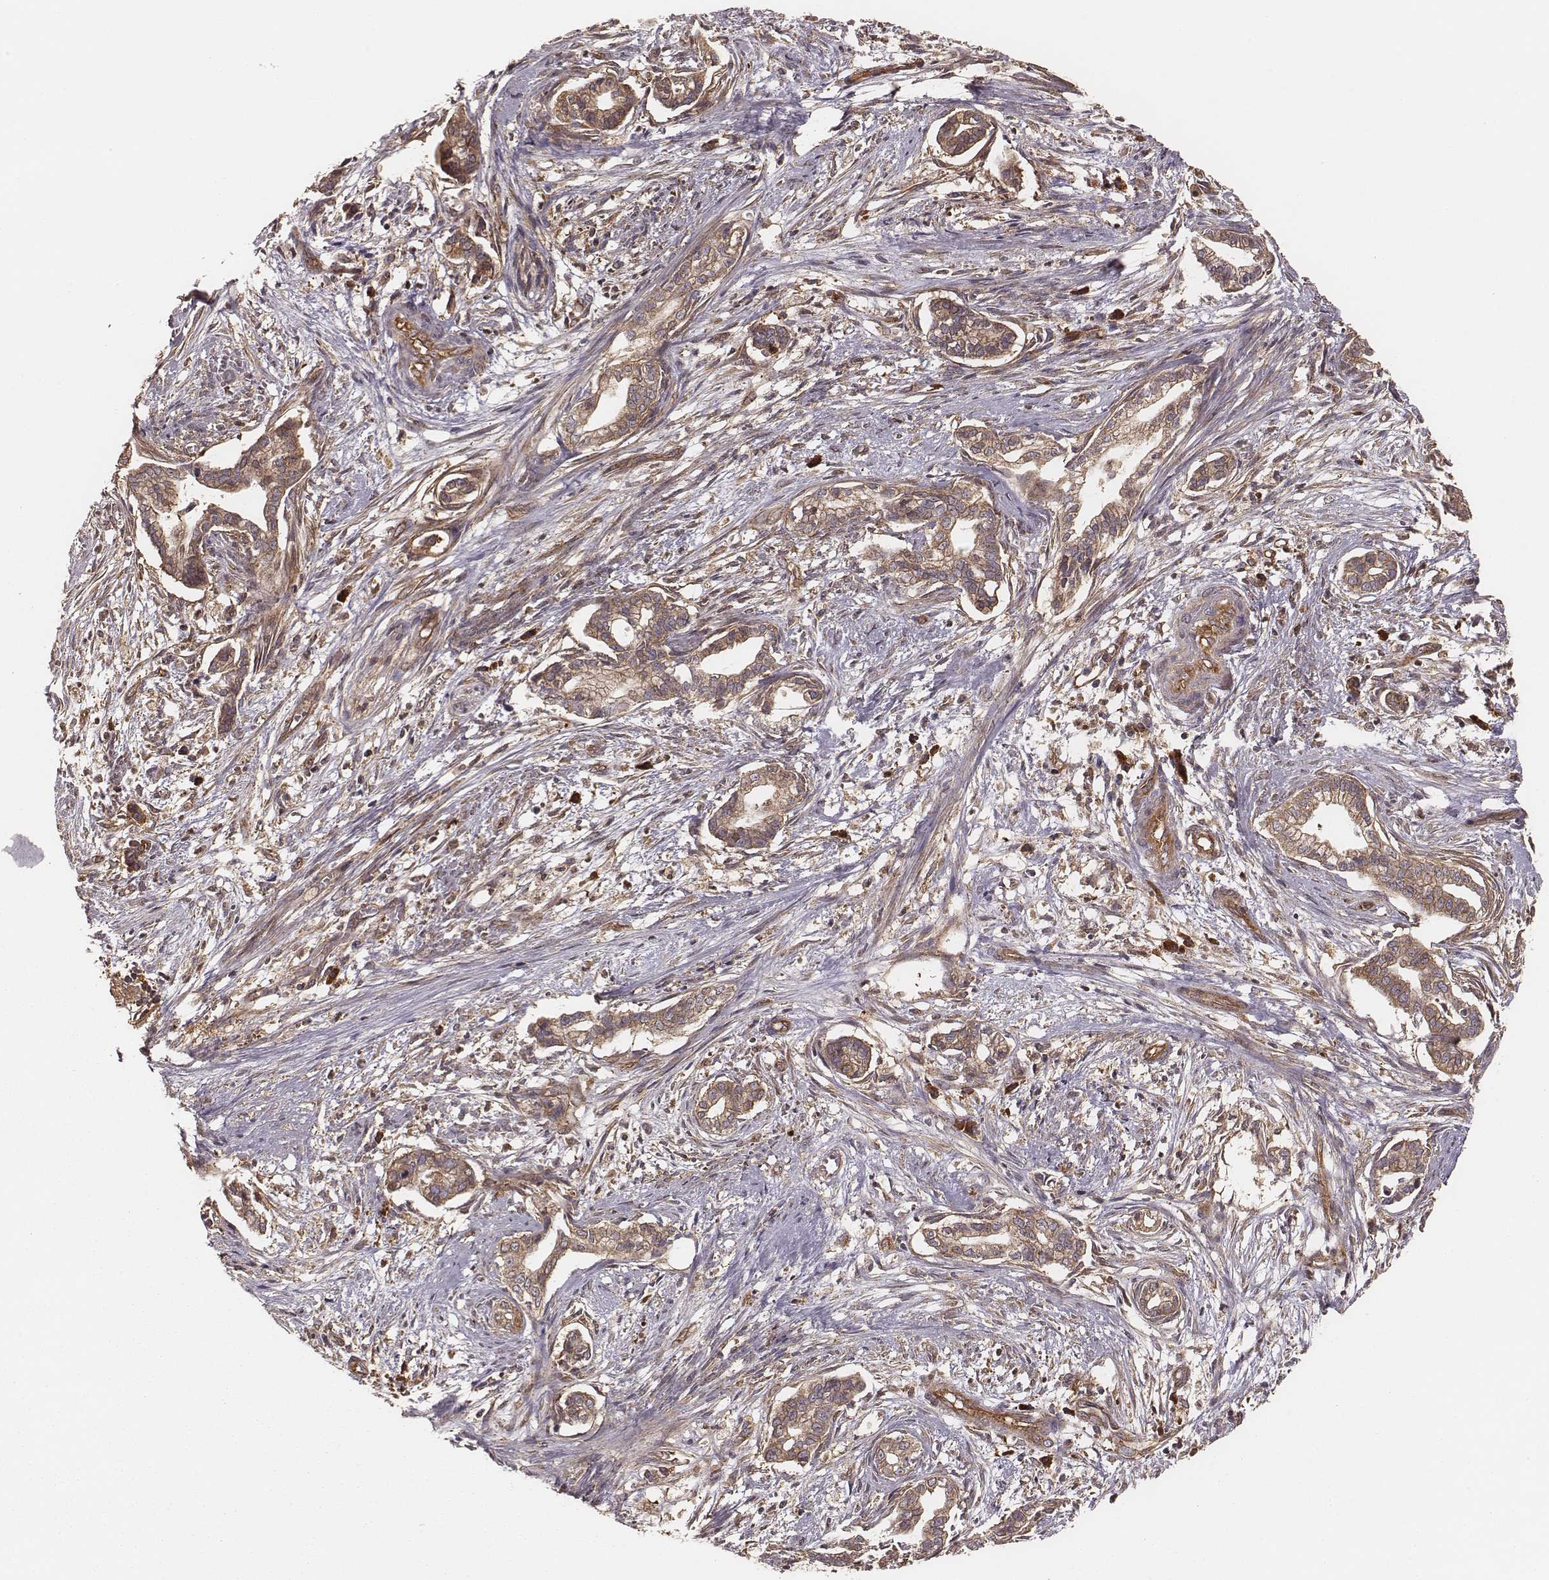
{"staining": {"intensity": "moderate", "quantity": ">75%", "location": "cytoplasmic/membranous"}, "tissue": "cervical cancer", "cell_type": "Tumor cells", "image_type": "cancer", "snomed": [{"axis": "morphology", "description": "Adenocarcinoma, NOS"}, {"axis": "topography", "description": "Cervix"}], "caption": "IHC photomicrograph of neoplastic tissue: cervical cancer stained using immunohistochemistry reveals medium levels of moderate protein expression localized specifically in the cytoplasmic/membranous of tumor cells, appearing as a cytoplasmic/membranous brown color.", "gene": "CARS1", "patient": {"sex": "female", "age": 62}}